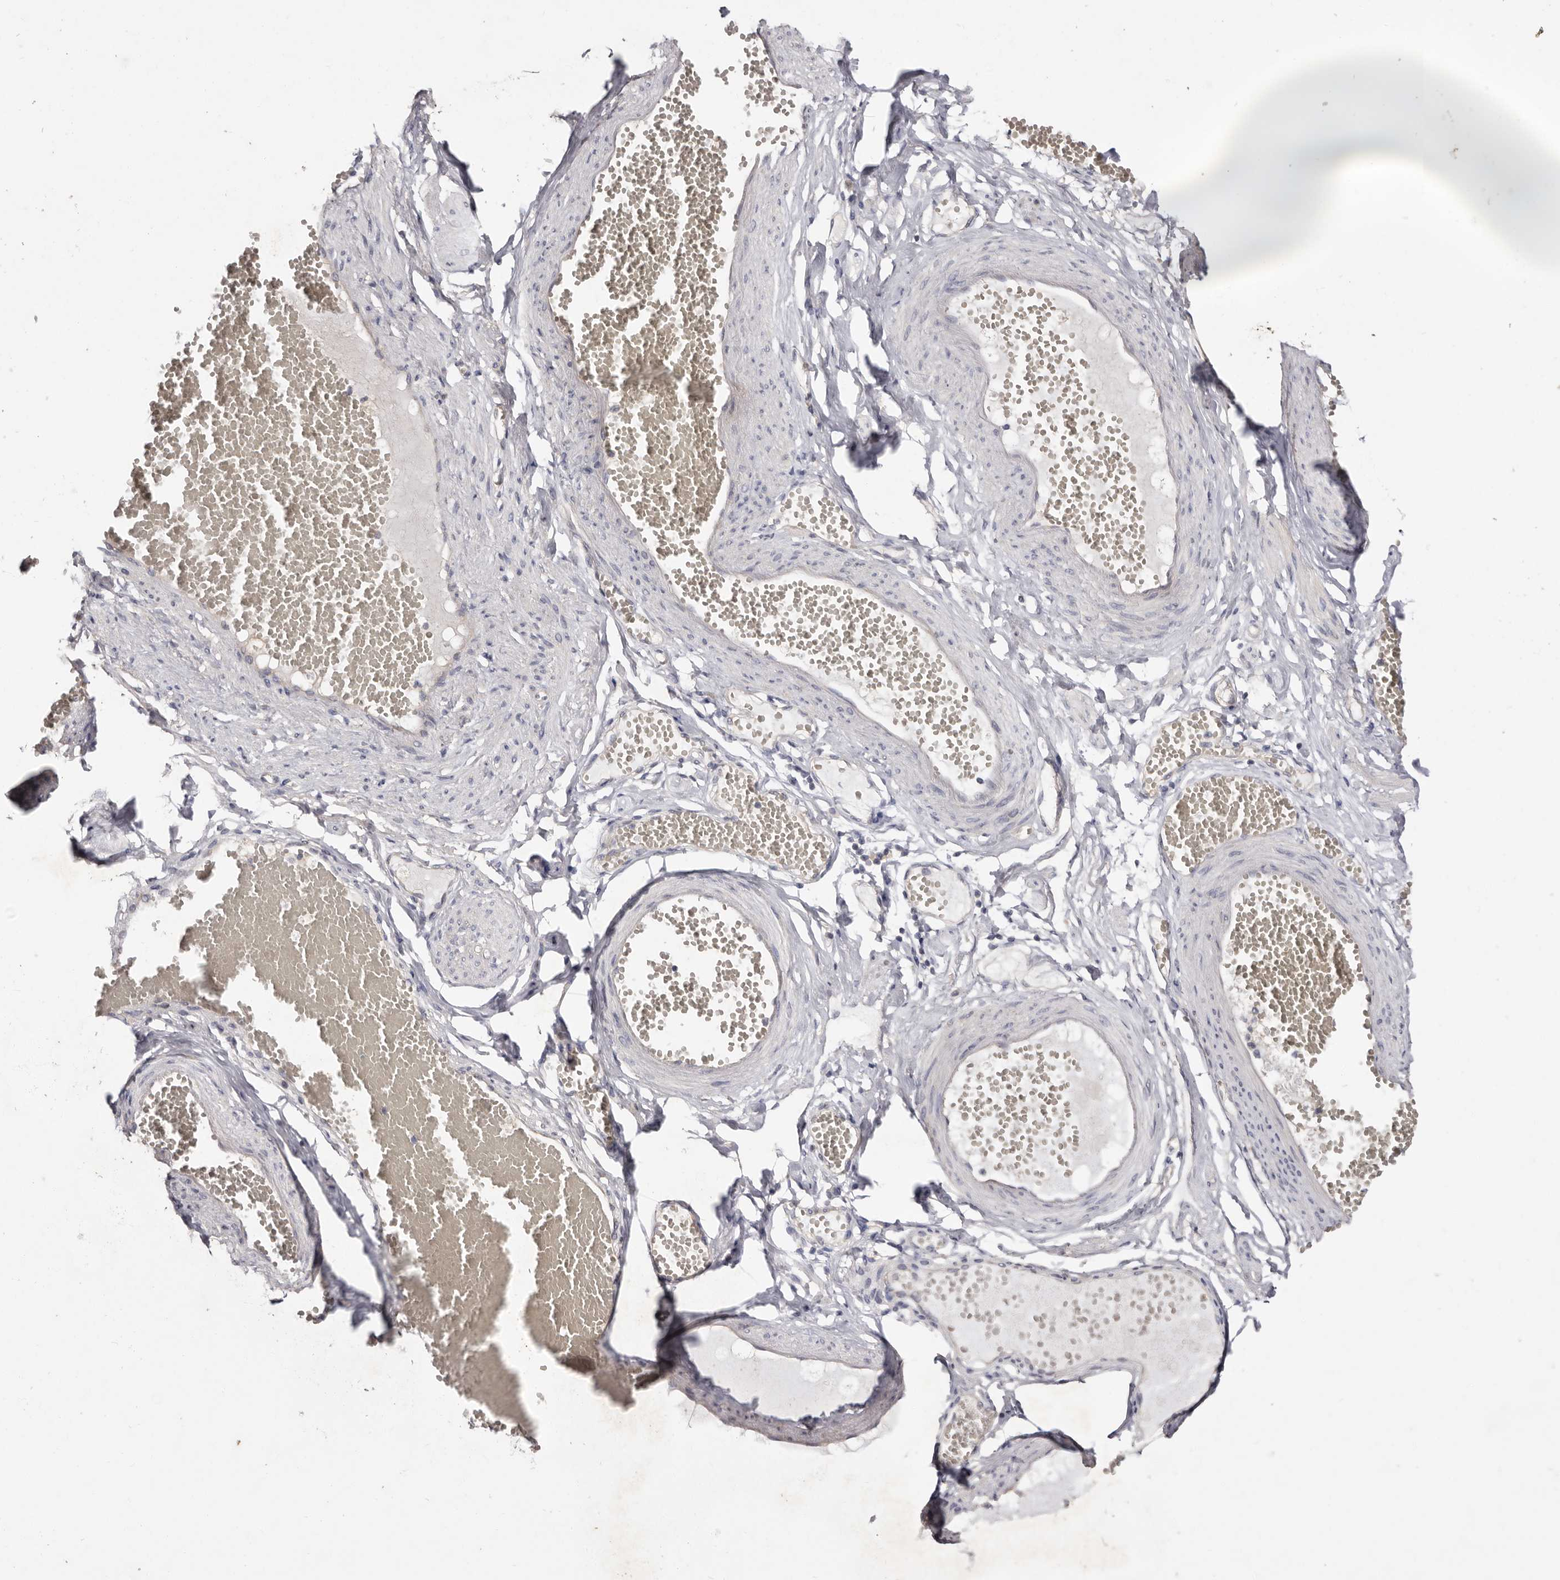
{"staining": {"intensity": "negative", "quantity": "none", "location": "none"}, "tissue": "soft tissue", "cell_type": "Fibroblasts", "image_type": "normal", "snomed": [{"axis": "morphology", "description": "Normal tissue, NOS"}, {"axis": "topography", "description": "Smooth muscle"}, {"axis": "topography", "description": "Peripheral nerve tissue"}], "caption": "Histopathology image shows no significant protein staining in fibroblasts of benign soft tissue.", "gene": "FAM167B", "patient": {"sex": "female", "age": 39}}